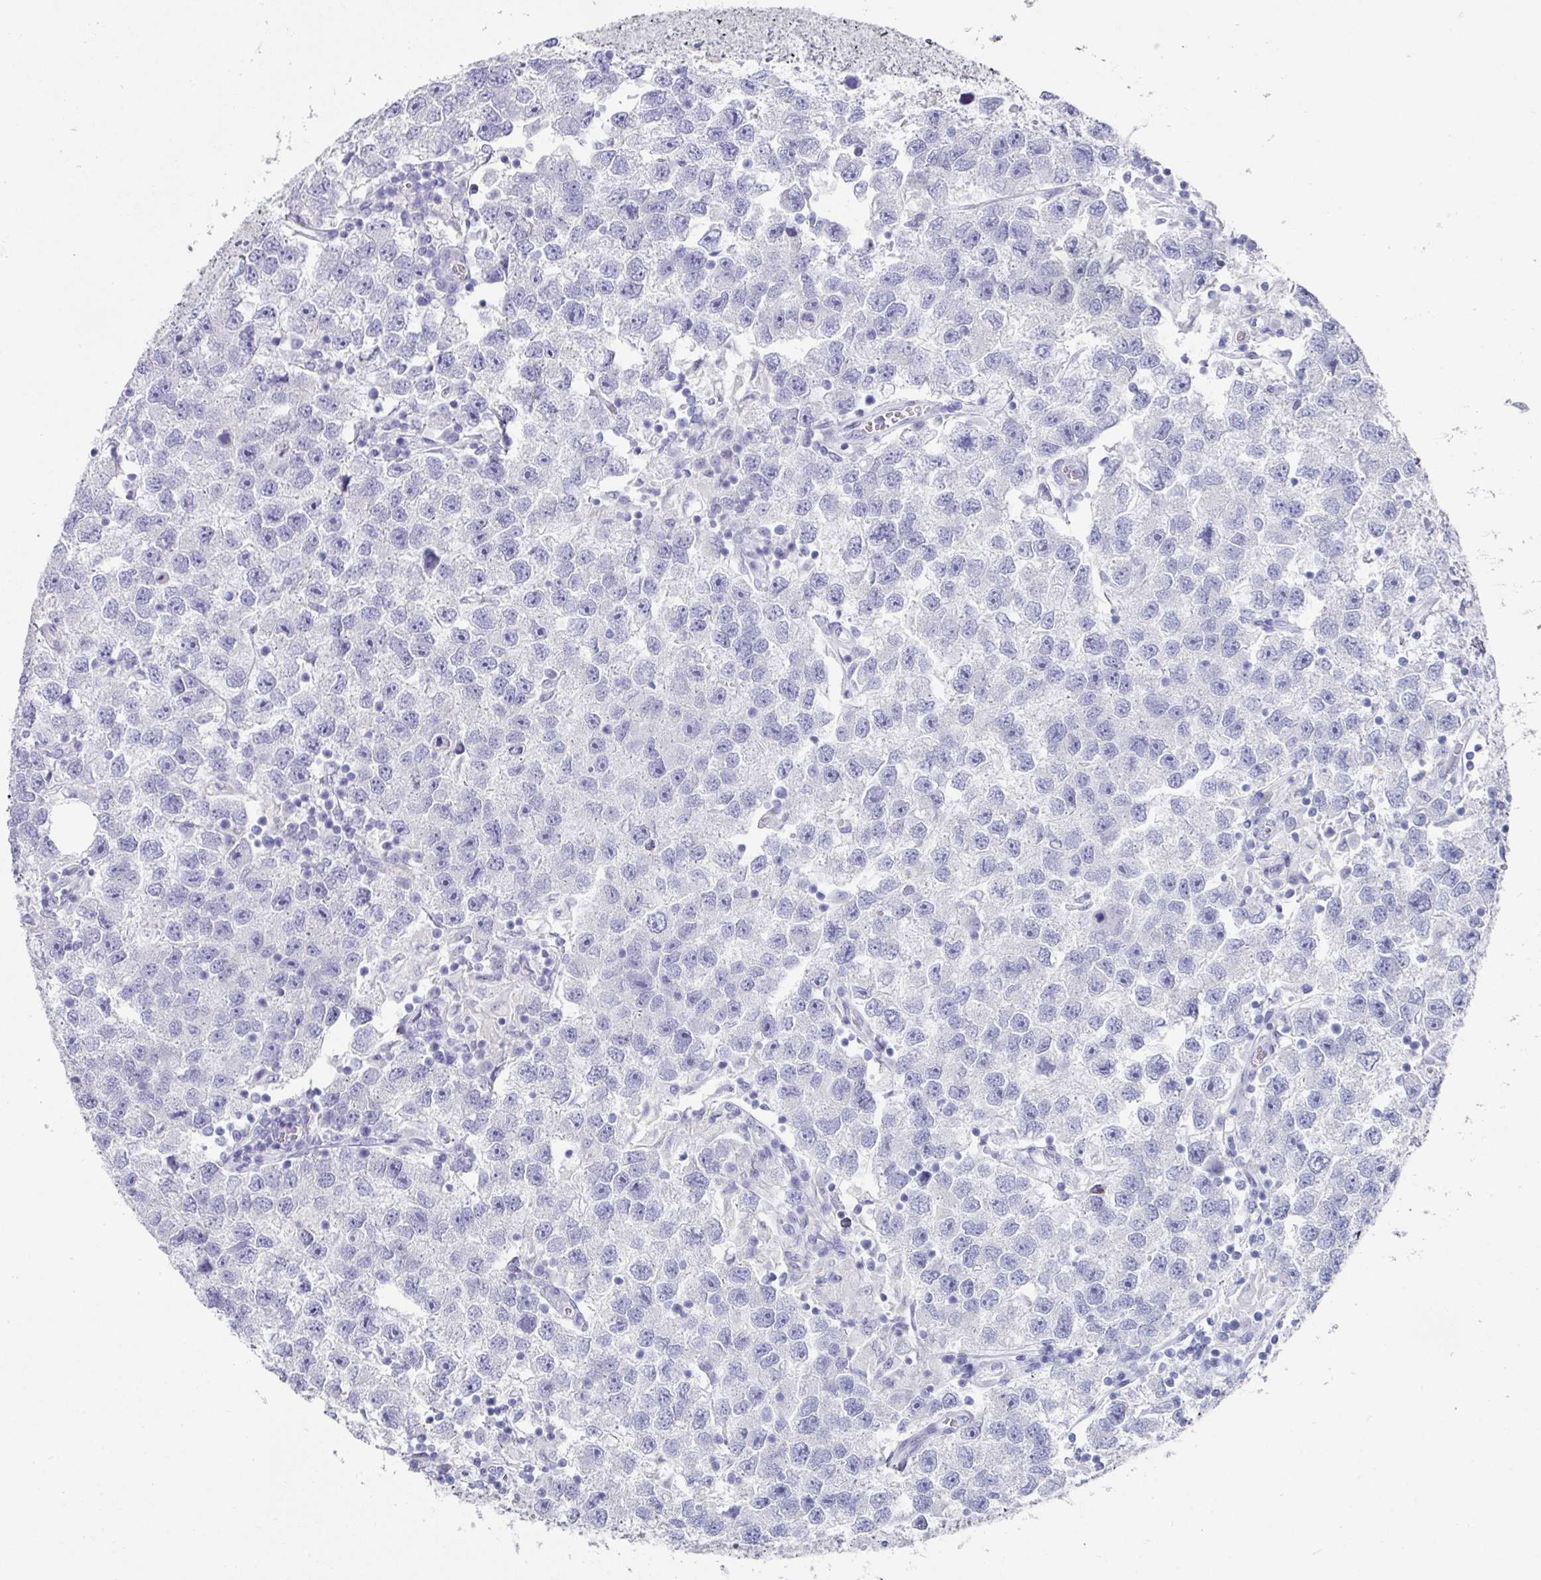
{"staining": {"intensity": "negative", "quantity": "none", "location": "none"}, "tissue": "testis cancer", "cell_type": "Tumor cells", "image_type": "cancer", "snomed": [{"axis": "morphology", "description": "Seminoma, NOS"}, {"axis": "topography", "description": "Testis"}], "caption": "Human testis cancer (seminoma) stained for a protein using immunohistochemistry (IHC) displays no expression in tumor cells.", "gene": "SETBP1", "patient": {"sex": "male", "age": 26}}